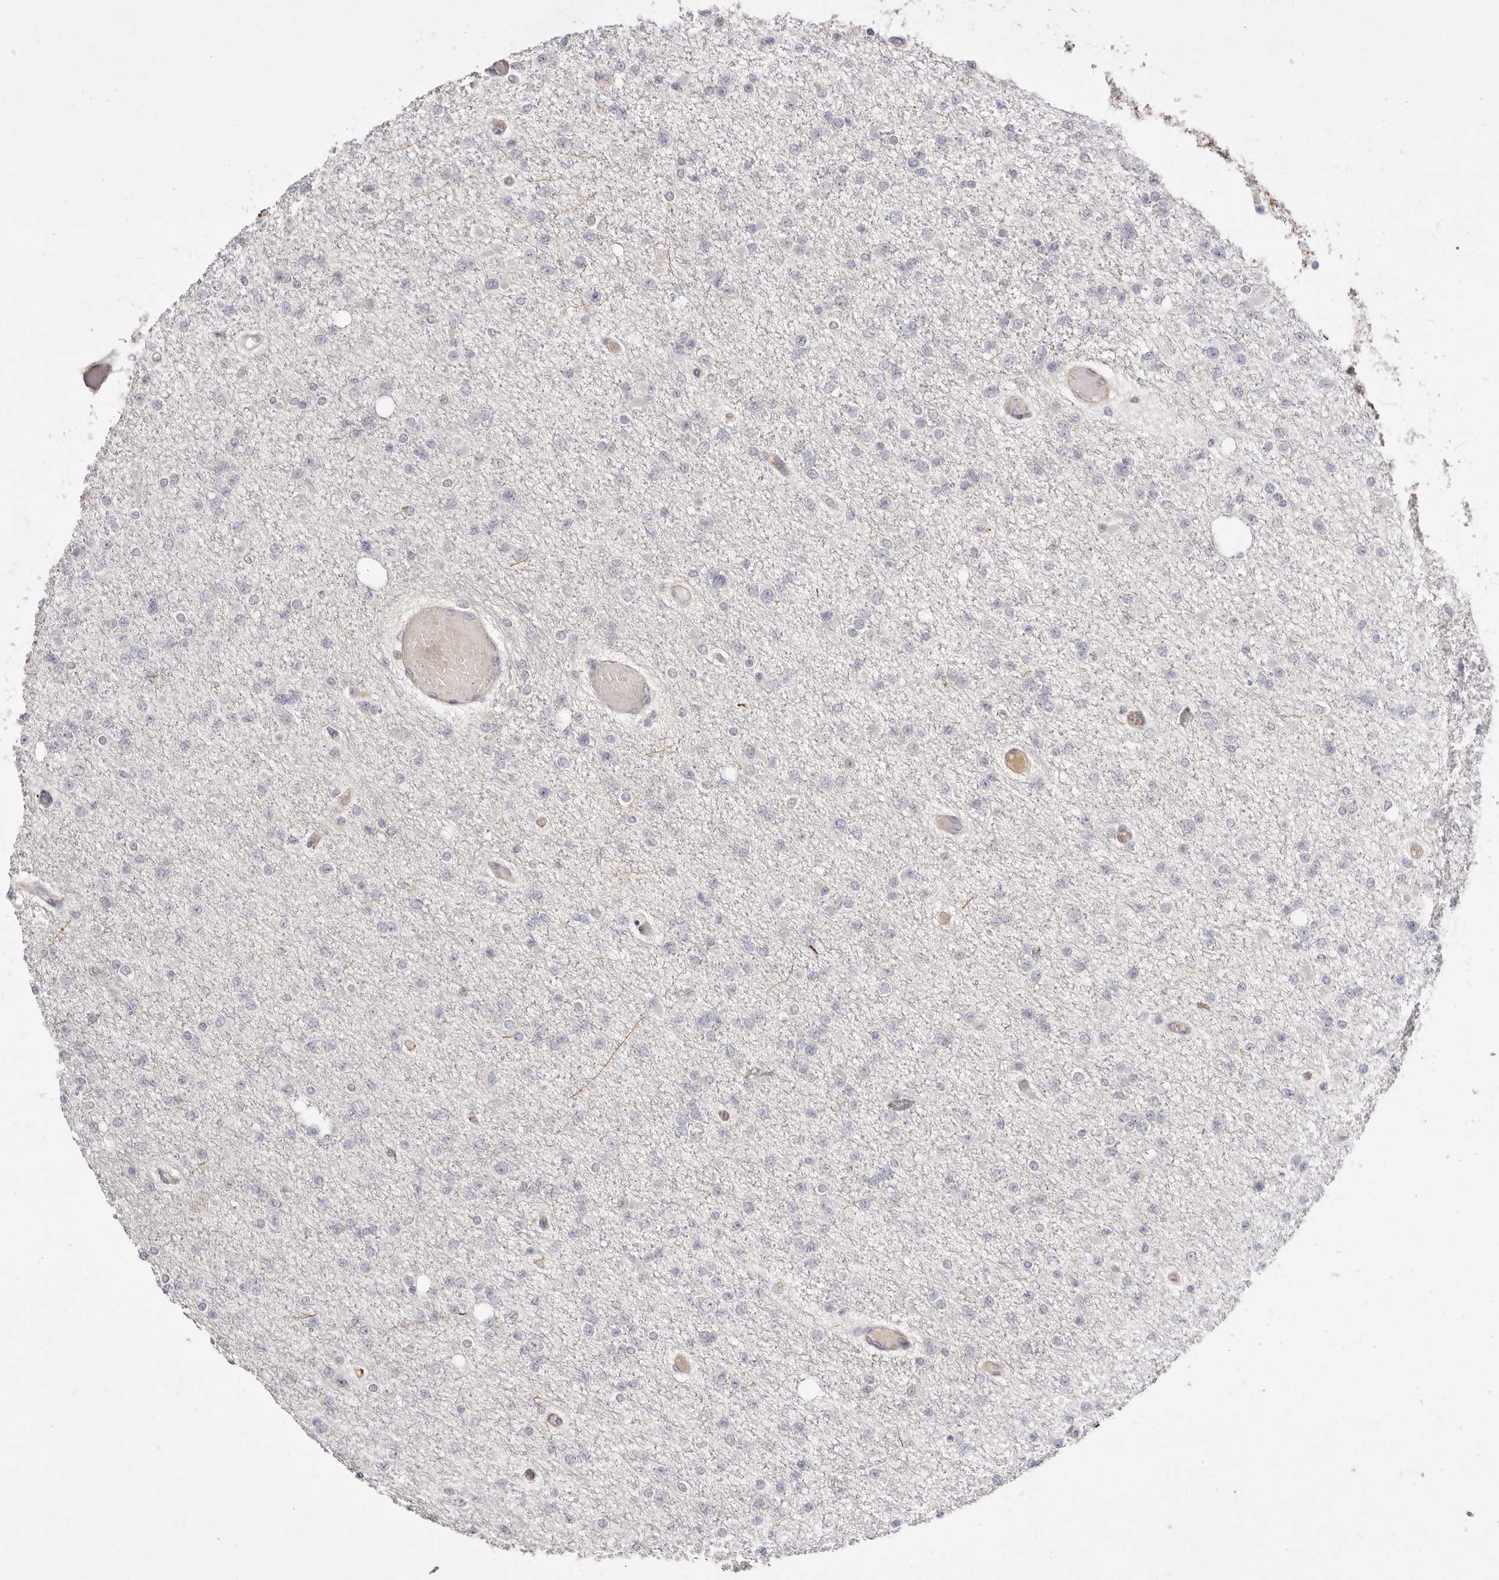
{"staining": {"intensity": "negative", "quantity": "none", "location": "none"}, "tissue": "glioma", "cell_type": "Tumor cells", "image_type": "cancer", "snomed": [{"axis": "morphology", "description": "Glioma, malignant, Low grade"}, {"axis": "topography", "description": "Brain"}], "caption": "Glioma was stained to show a protein in brown. There is no significant expression in tumor cells. (Brightfield microscopy of DAB immunohistochemistry (IHC) at high magnification).", "gene": "SLC35B2", "patient": {"sex": "female", "age": 22}}